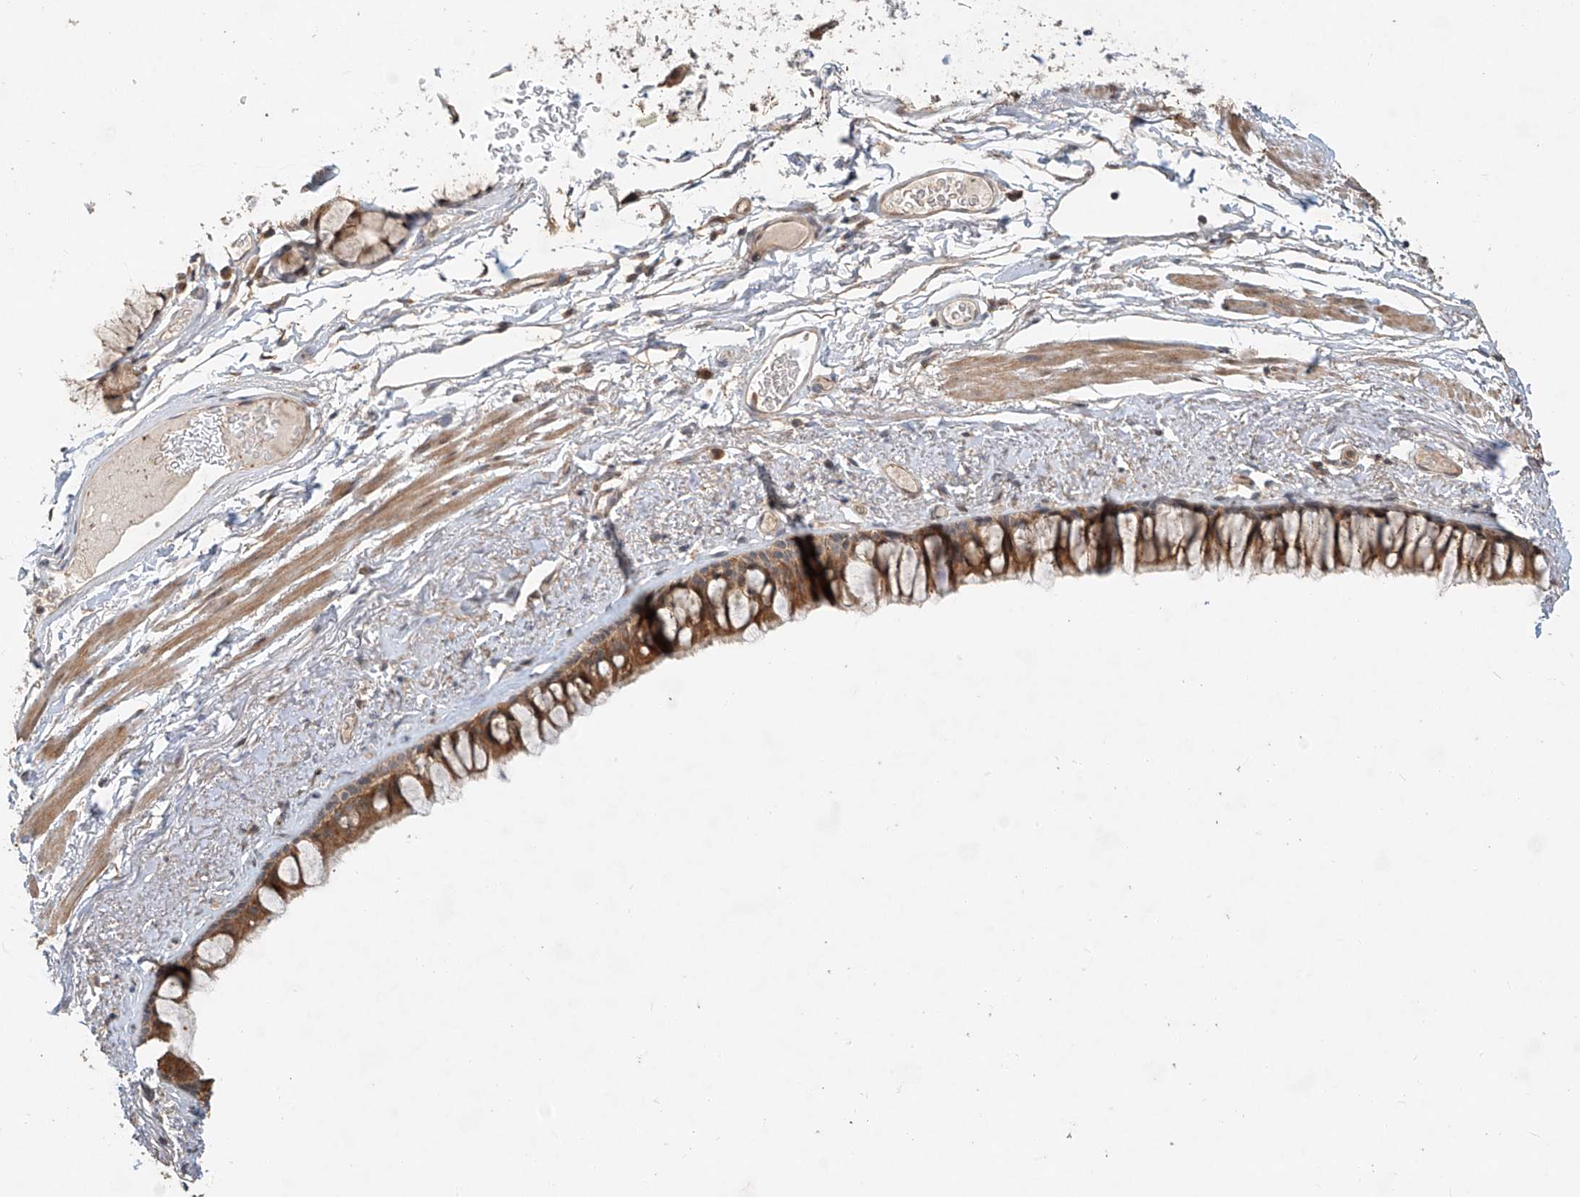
{"staining": {"intensity": "moderate", "quantity": ">75%", "location": "cytoplasmic/membranous"}, "tissue": "bronchus", "cell_type": "Respiratory epithelial cells", "image_type": "normal", "snomed": [{"axis": "morphology", "description": "Normal tissue, NOS"}, {"axis": "topography", "description": "Cartilage tissue"}, {"axis": "topography", "description": "Bronchus"}], "caption": "Bronchus was stained to show a protein in brown. There is medium levels of moderate cytoplasmic/membranous positivity in about >75% of respiratory epithelial cells. (brown staining indicates protein expression, while blue staining denotes nuclei).", "gene": "TMEM61", "patient": {"sex": "female", "age": 73}}